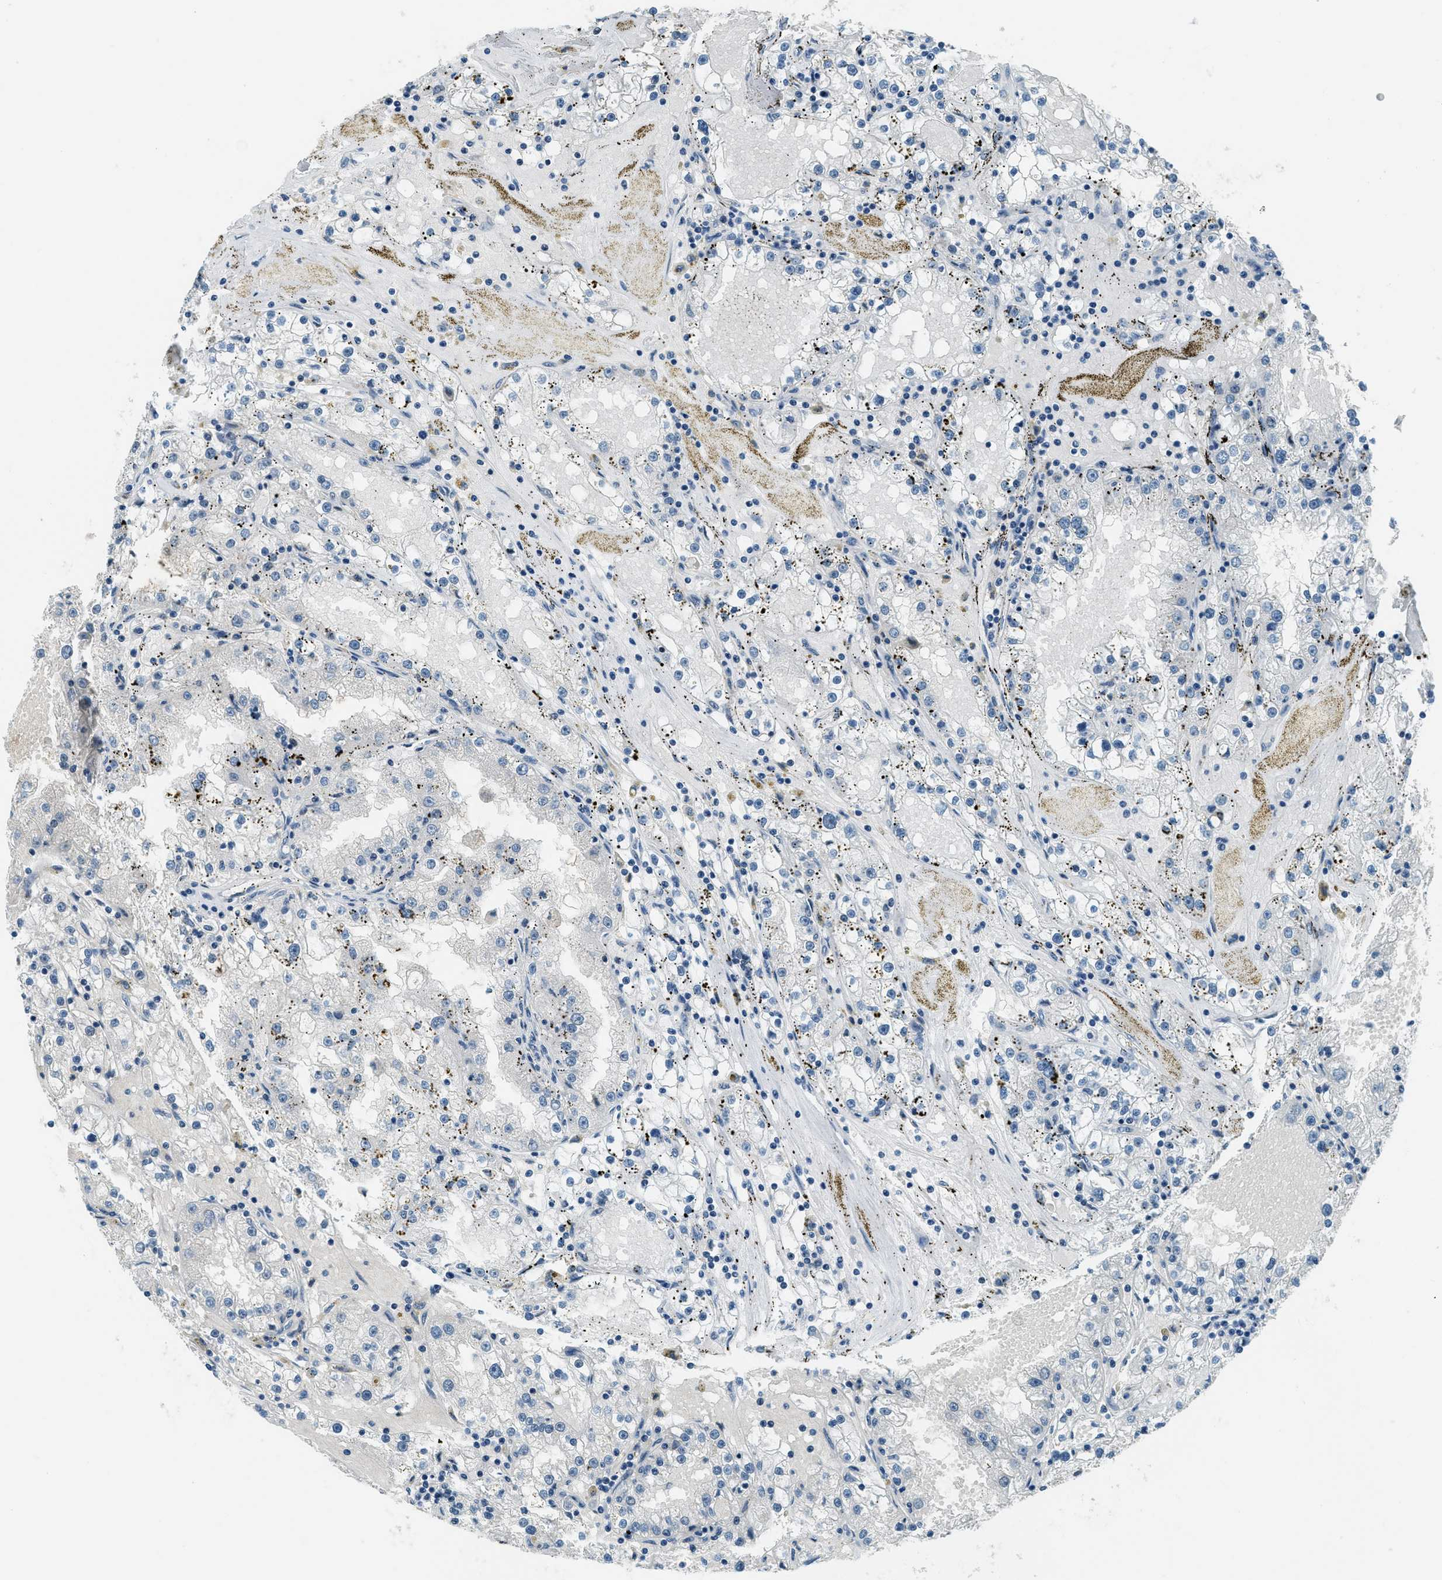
{"staining": {"intensity": "negative", "quantity": "none", "location": "none"}, "tissue": "renal cancer", "cell_type": "Tumor cells", "image_type": "cancer", "snomed": [{"axis": "morphology", "description": "Adenocarcinoma, NOS"}, {"axis": "topography", "description": "Kidney"}], "caption": "There is no significant expression in tumor cells of renal cancer (adenocarcinoma).", "gene": "KLF6", "patient": {"sex": "male", "age": 56}}